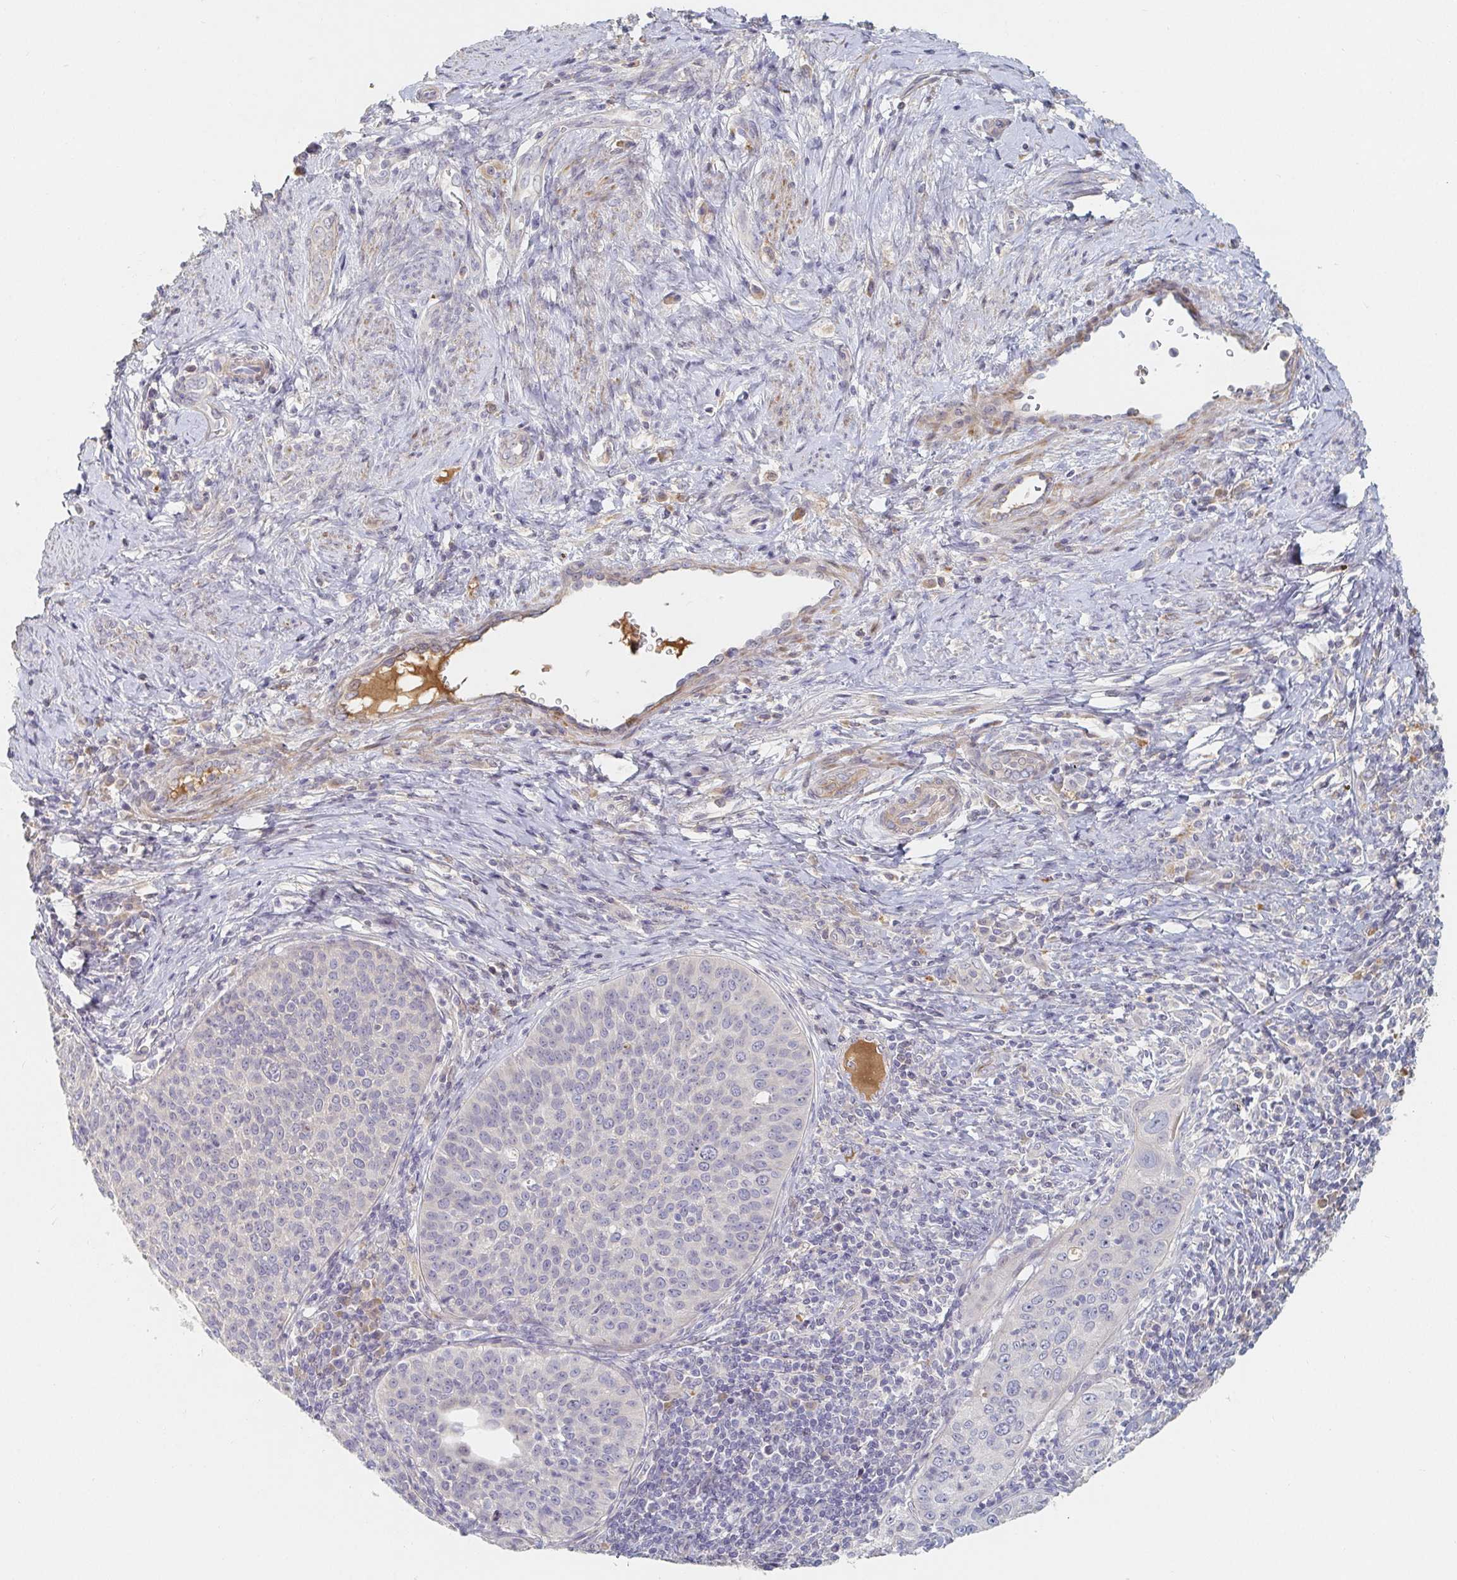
{"staining": {"intensity": "negative", "quantity": "none", "location": "none"}, "tissue": "cervical cancer", "cell_type": "Tumor cells", "image_type": "cancer", "snomed": [{"axis": "morphology", "description": "Squamous cell carcinoma, NOS"}, {"axis": "topography", "description": "Cervix"}], "caption": "Immunohistochemistry (IHC) photomicrograph of cervical squamous cell carcinoma stained for a protein (brown), which demonstrates no positivity in tumor cells. The staining was performed using DAB (3,3'-diaminobenzidine) to visualize the protein expression in brown, while the nuclei were stained in blue with hematoxylin (Magnification: 20x).", "gene": "NME9", "patient": {"sex": "female", "age": 30}}